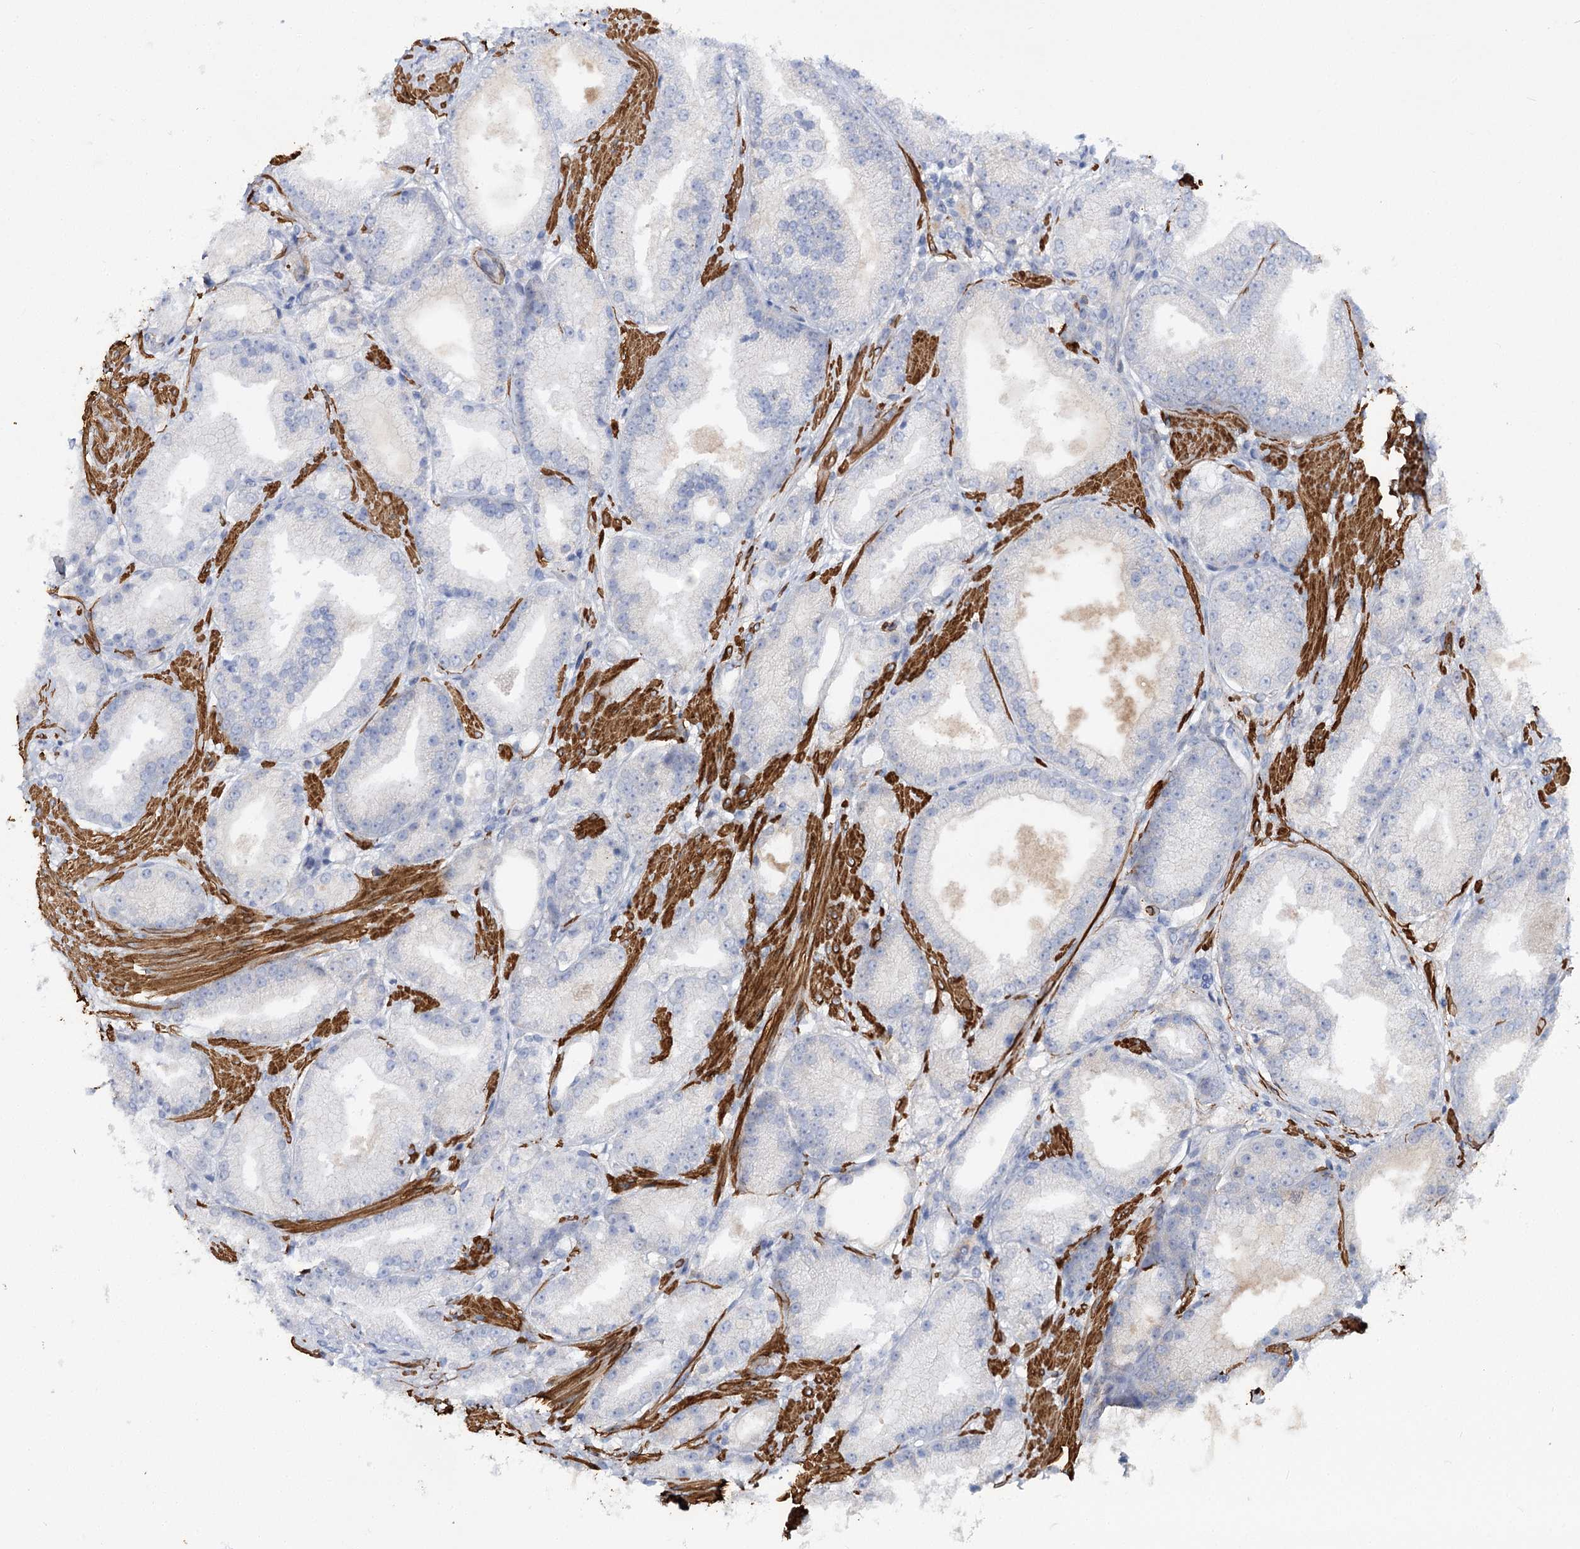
{"staining": {"intensity": "negative", "quantity": "none", "location": "none"}, "tissue": "prostate cancer", "cell_type": "Tumor cells", "image_type": "cancer", "snomed": [{"axis": "morphology", "description": "Adenocarcinoma, Low grade"}, {"axis": "topography", "description": "Prostate"}], "caption": "Low-grade adenocarcinoma (prostate) was stained to show a protein in brown. There is no significant staining in tumor cells.", "gene": "RTN2", "patient": {"sex": "male", "age": 67}}